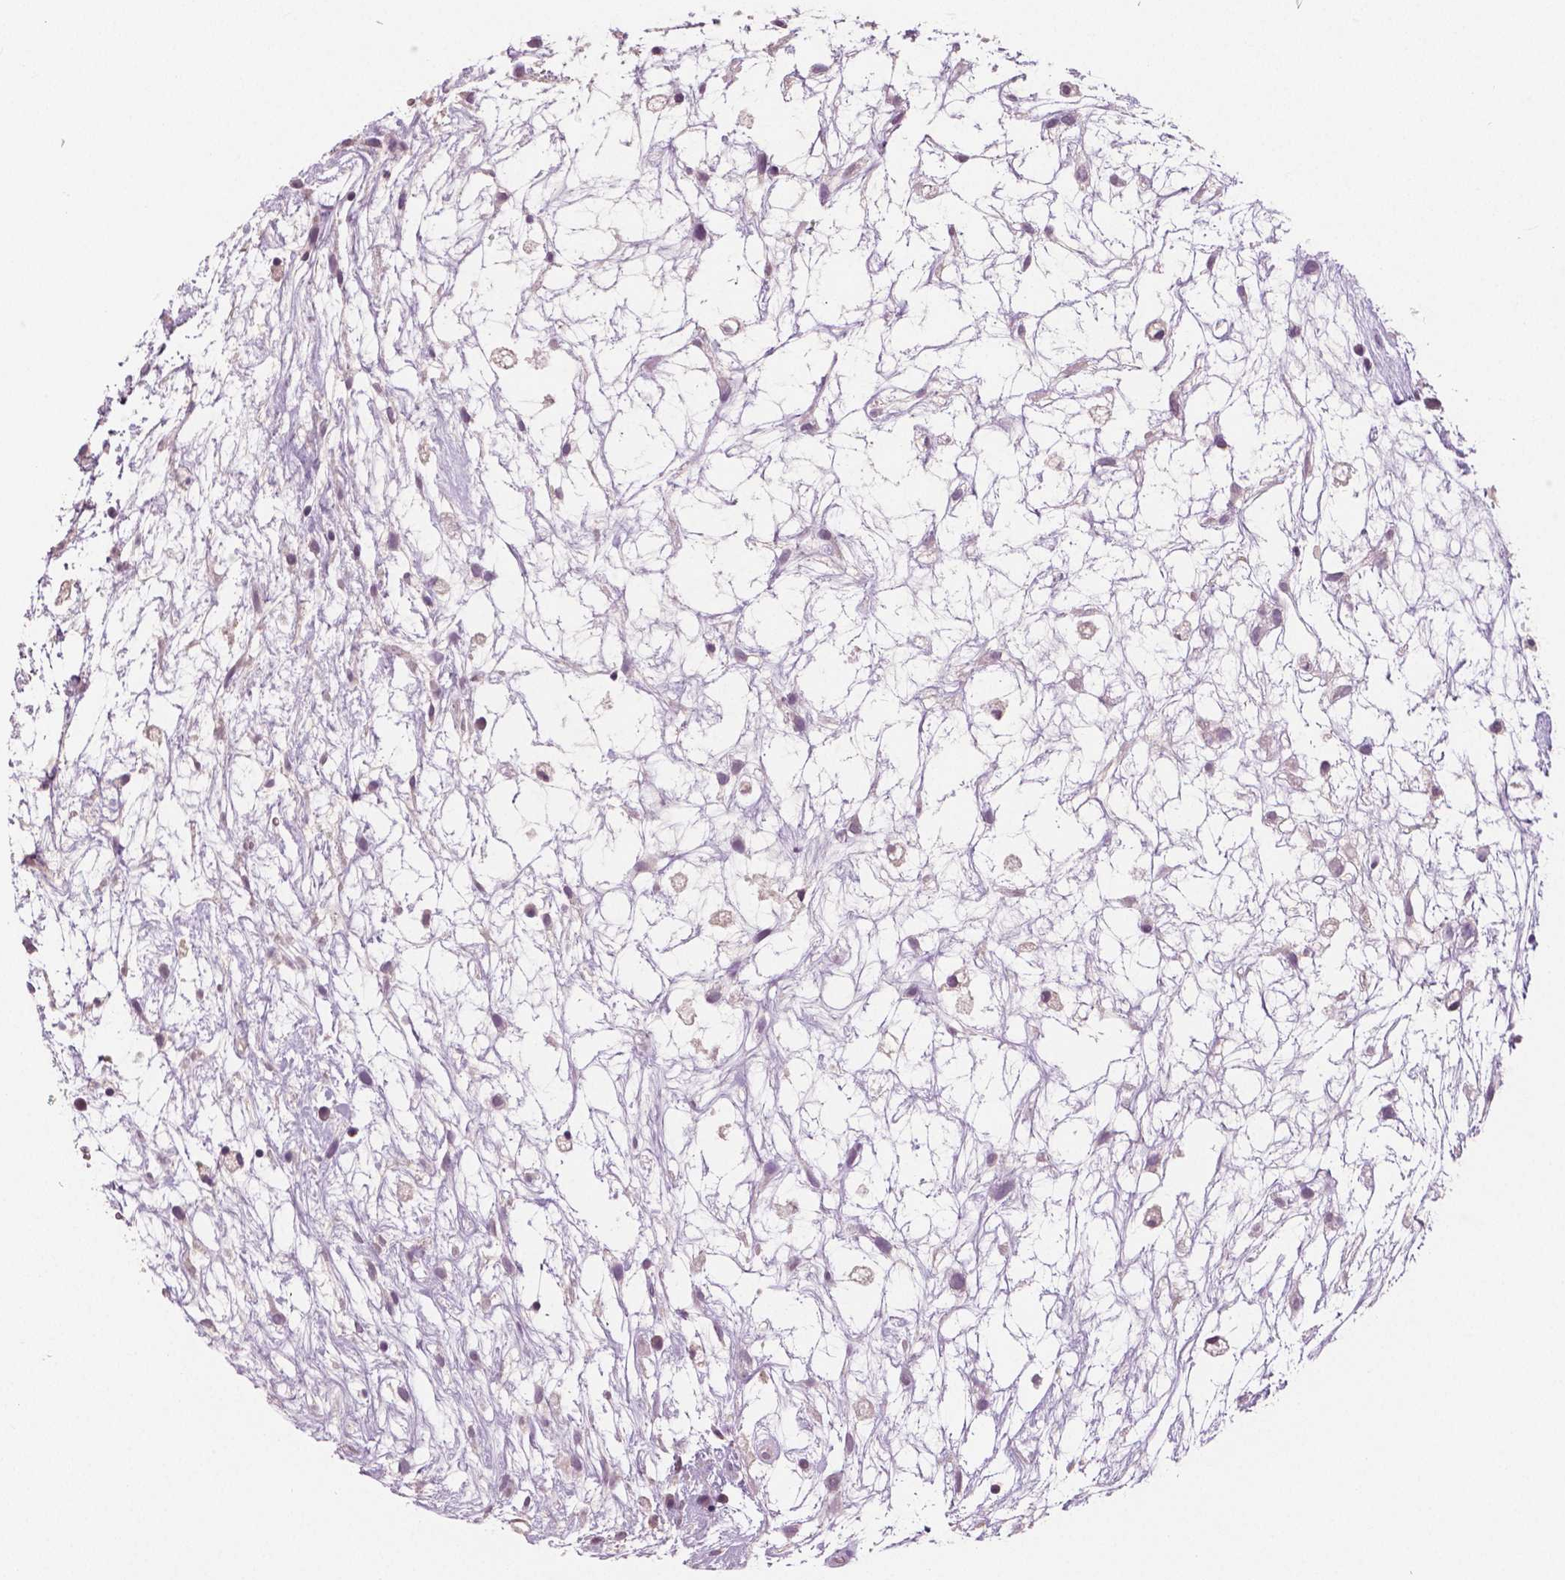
{"staining": {"intensity": "negative", "quantity": "none", "location": "none"}, "tissue": "testis cancer", "cell_type": "Tumor cells", "image_type": "cancer", "snomed": [{"axis": "morphology", "description": "Normal tissue, NOS"}, {"axis": "morphology", "description": "Carcinoma, Embryonal, NOS"}, {"axis": "topography", "description": "Testis"}], "caption": "A high-resolution micrograph shows immunohistochemistry (IHC) staining of testis cancer, which displays no significant positivity in tumor cells.", "gene": "NECAB1", "patient": {"sex": "male", "age": 32}}